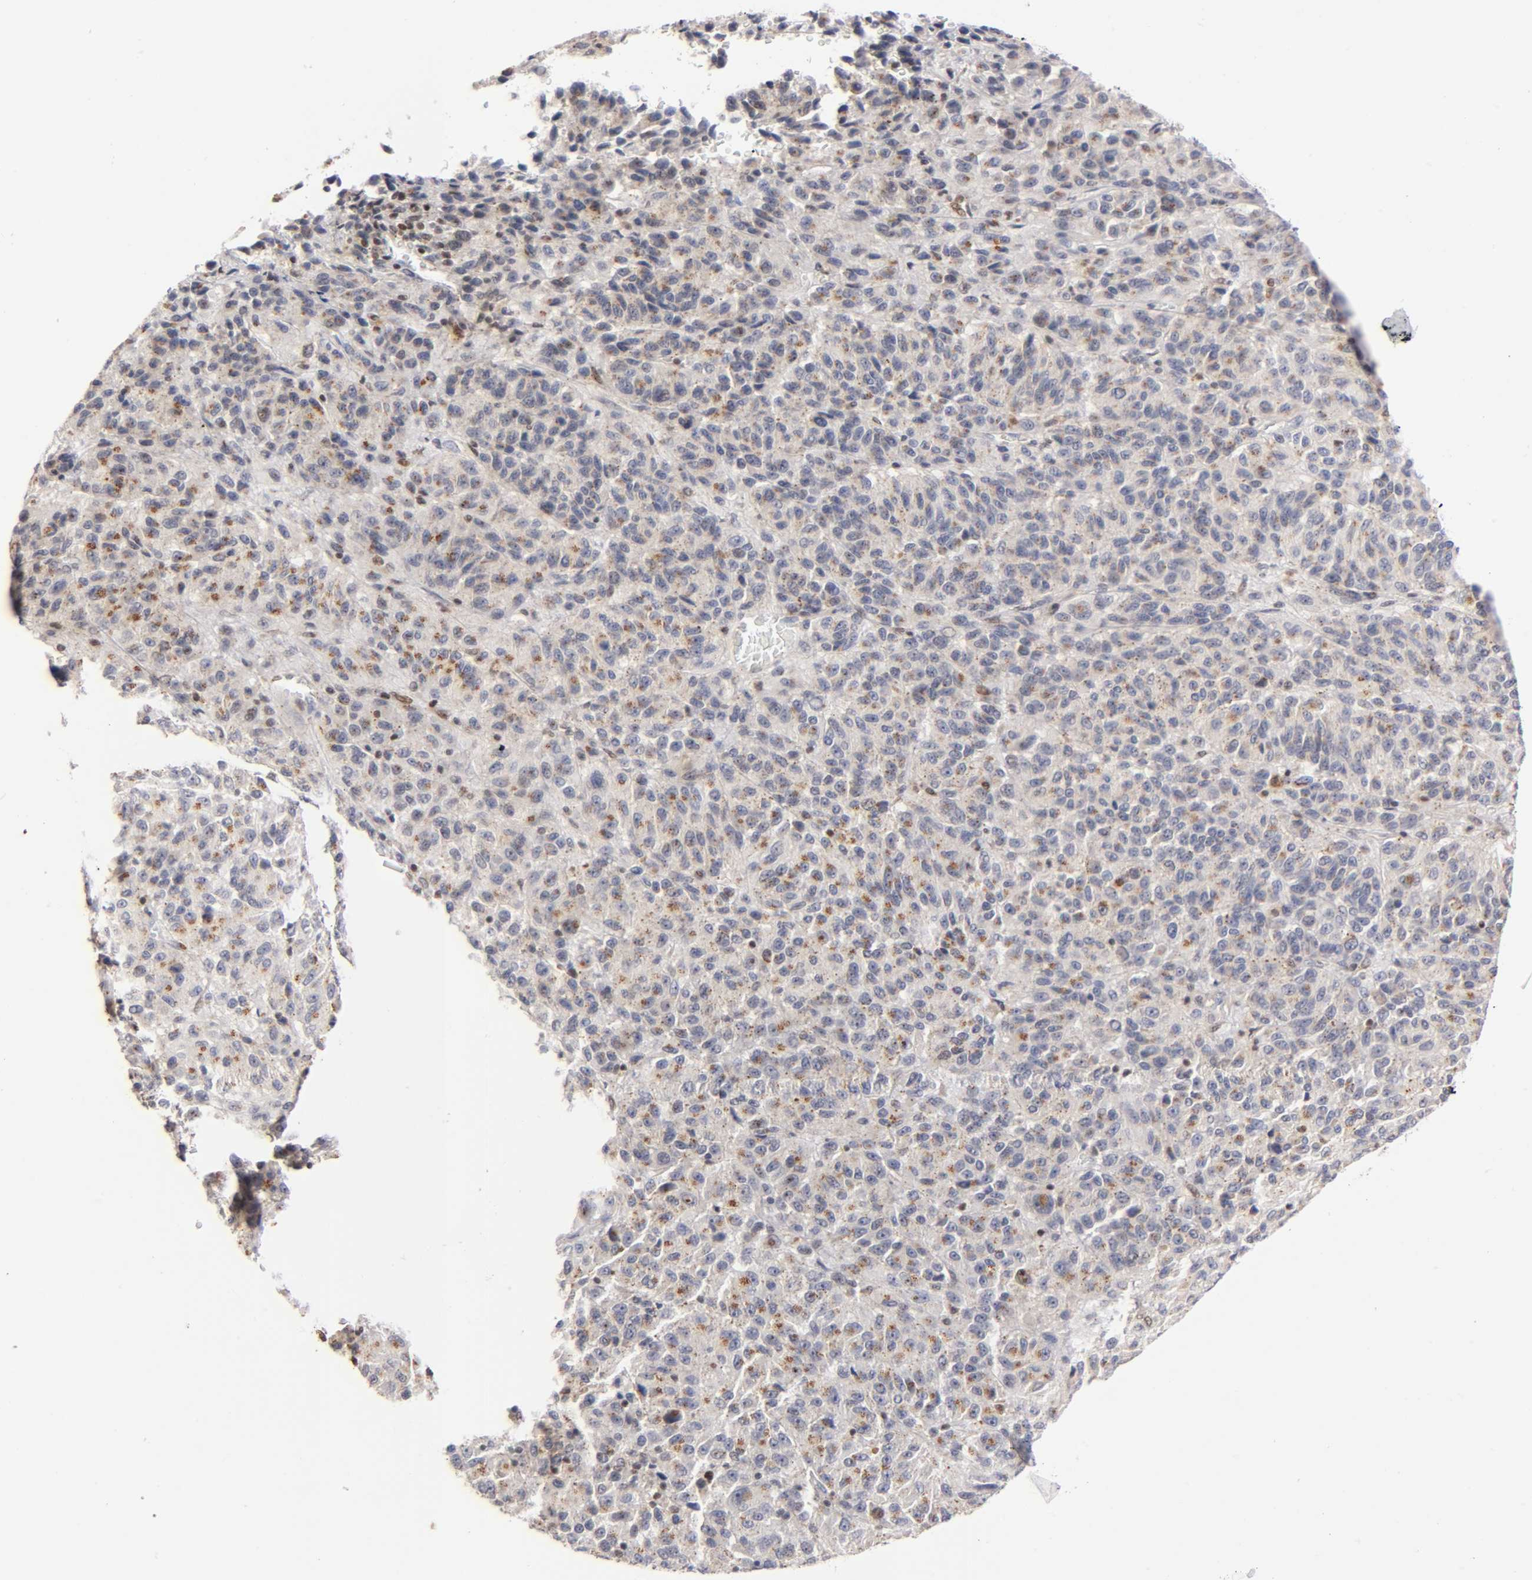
{"staining": {"intensity": "moderate", "quantity": "25%-75%", "location": "cytoplasmic/membranous"}, "tissue": "melanoma", "cell_type": "Tumor cells", "image_type": "cancer", "snomed": [{"axis": "morphology", "description": "Malignant melanoma, Metastatic site"}, {"axis": "topography", "description": "Lung"}], "caption": "A micrograph showing moderate cytoplasmic/membranous staining in approximately 25%-75% of tumor cells in melanoma, as visualized by brown immunohistochemical staining.", "gene": "RUNX1", "patient": {"sex": "male", "age": 64}}